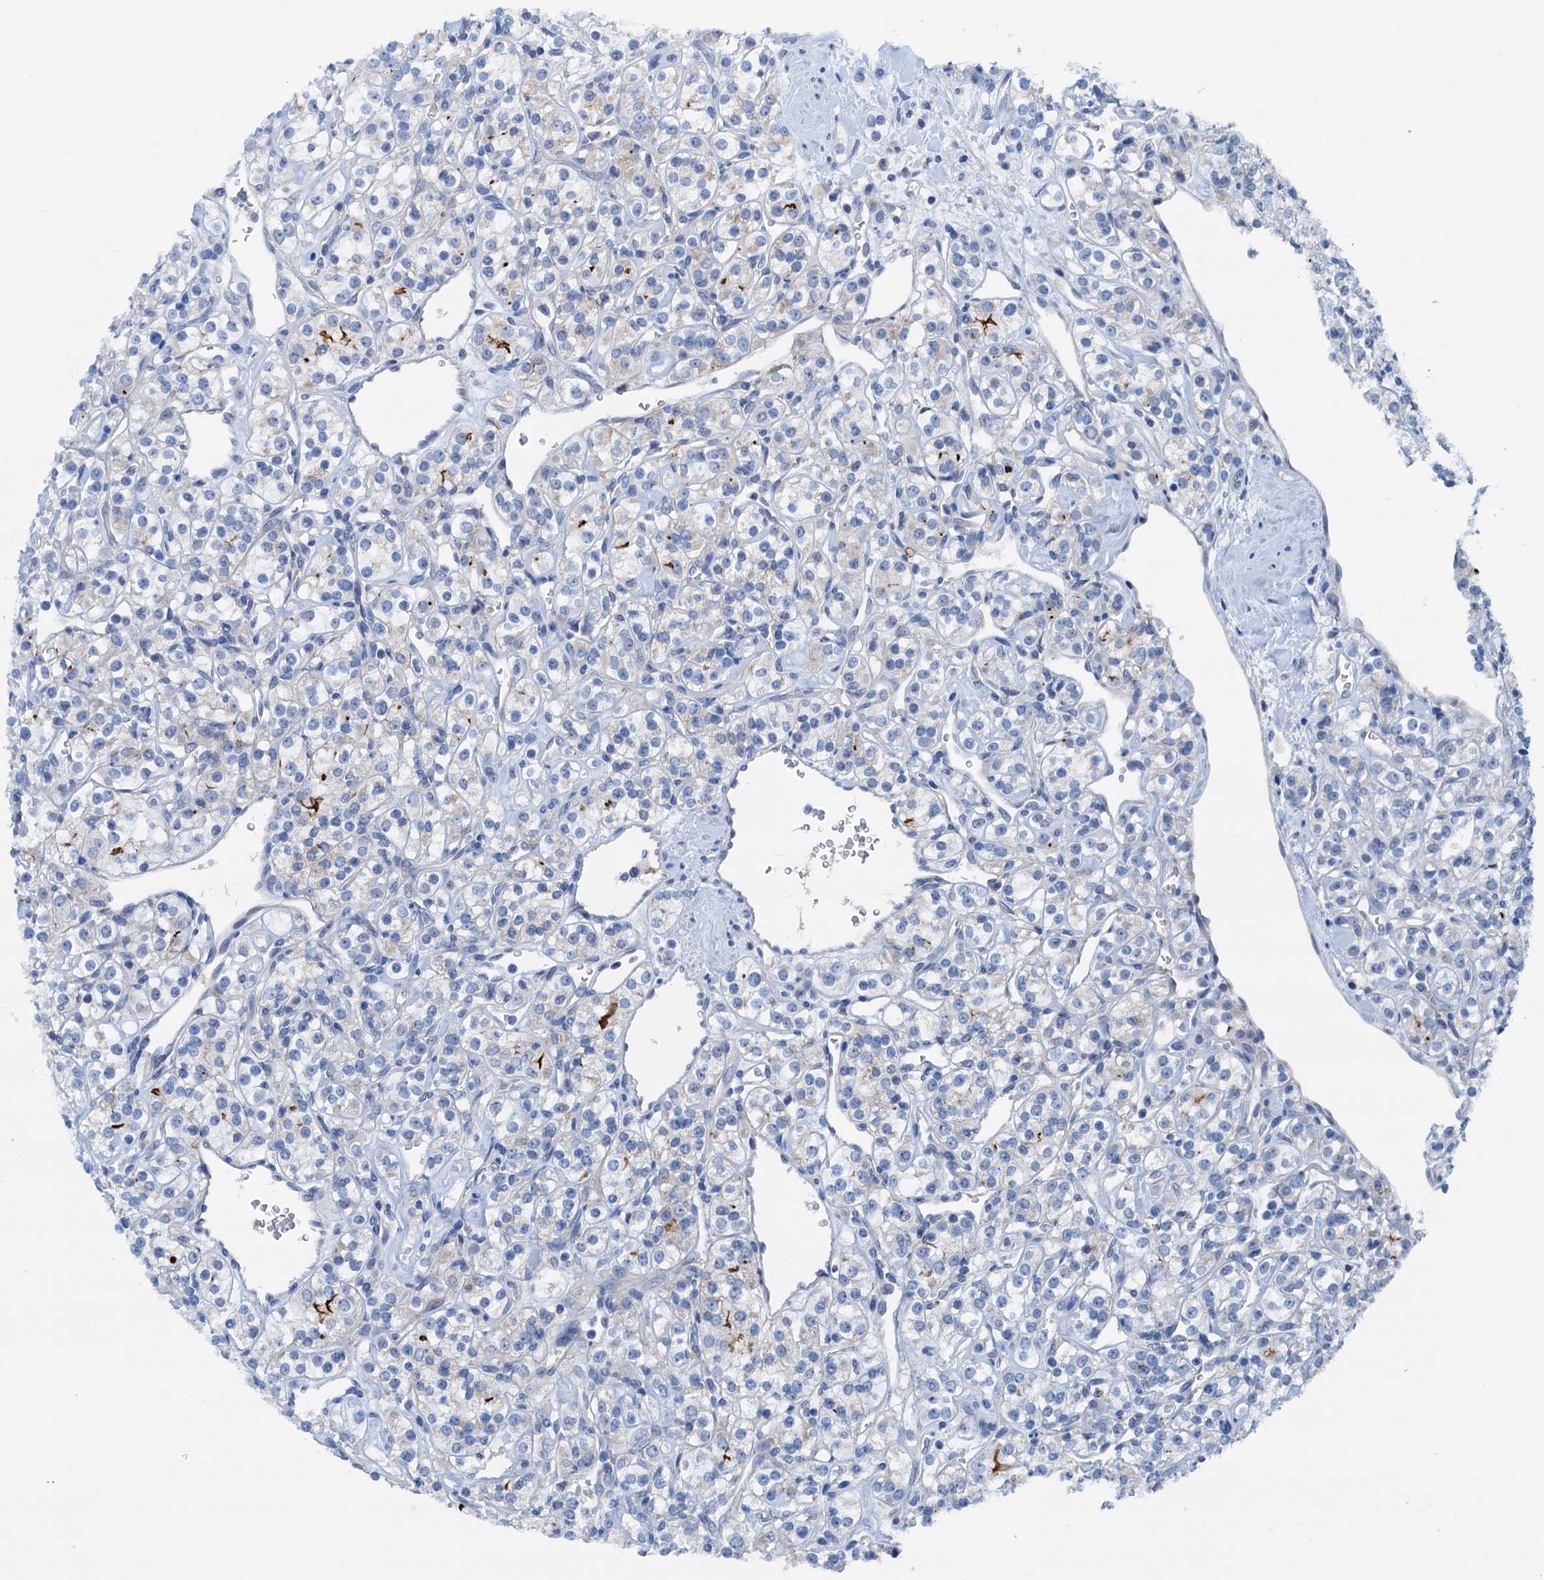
{"staining": {"intensity": "weak", "quantity": "<25%", "location": "cytoplasmic/membranous"}, "tissue": "renal cancer", "cell_type": "Tumor cells", "image_type": "cancer", "snomed": [{"axis": "morphology", "description": "Adenocarcinoma, NOS"}, {"axis": "topography", "description": "Kidney"}], "caption": "The histopathology image exhibits no staining of tumor cells in renal cancer (adenocarcinoma).", "gene": "KNDC1", "patient": {"sex": "male", "age": 77}}